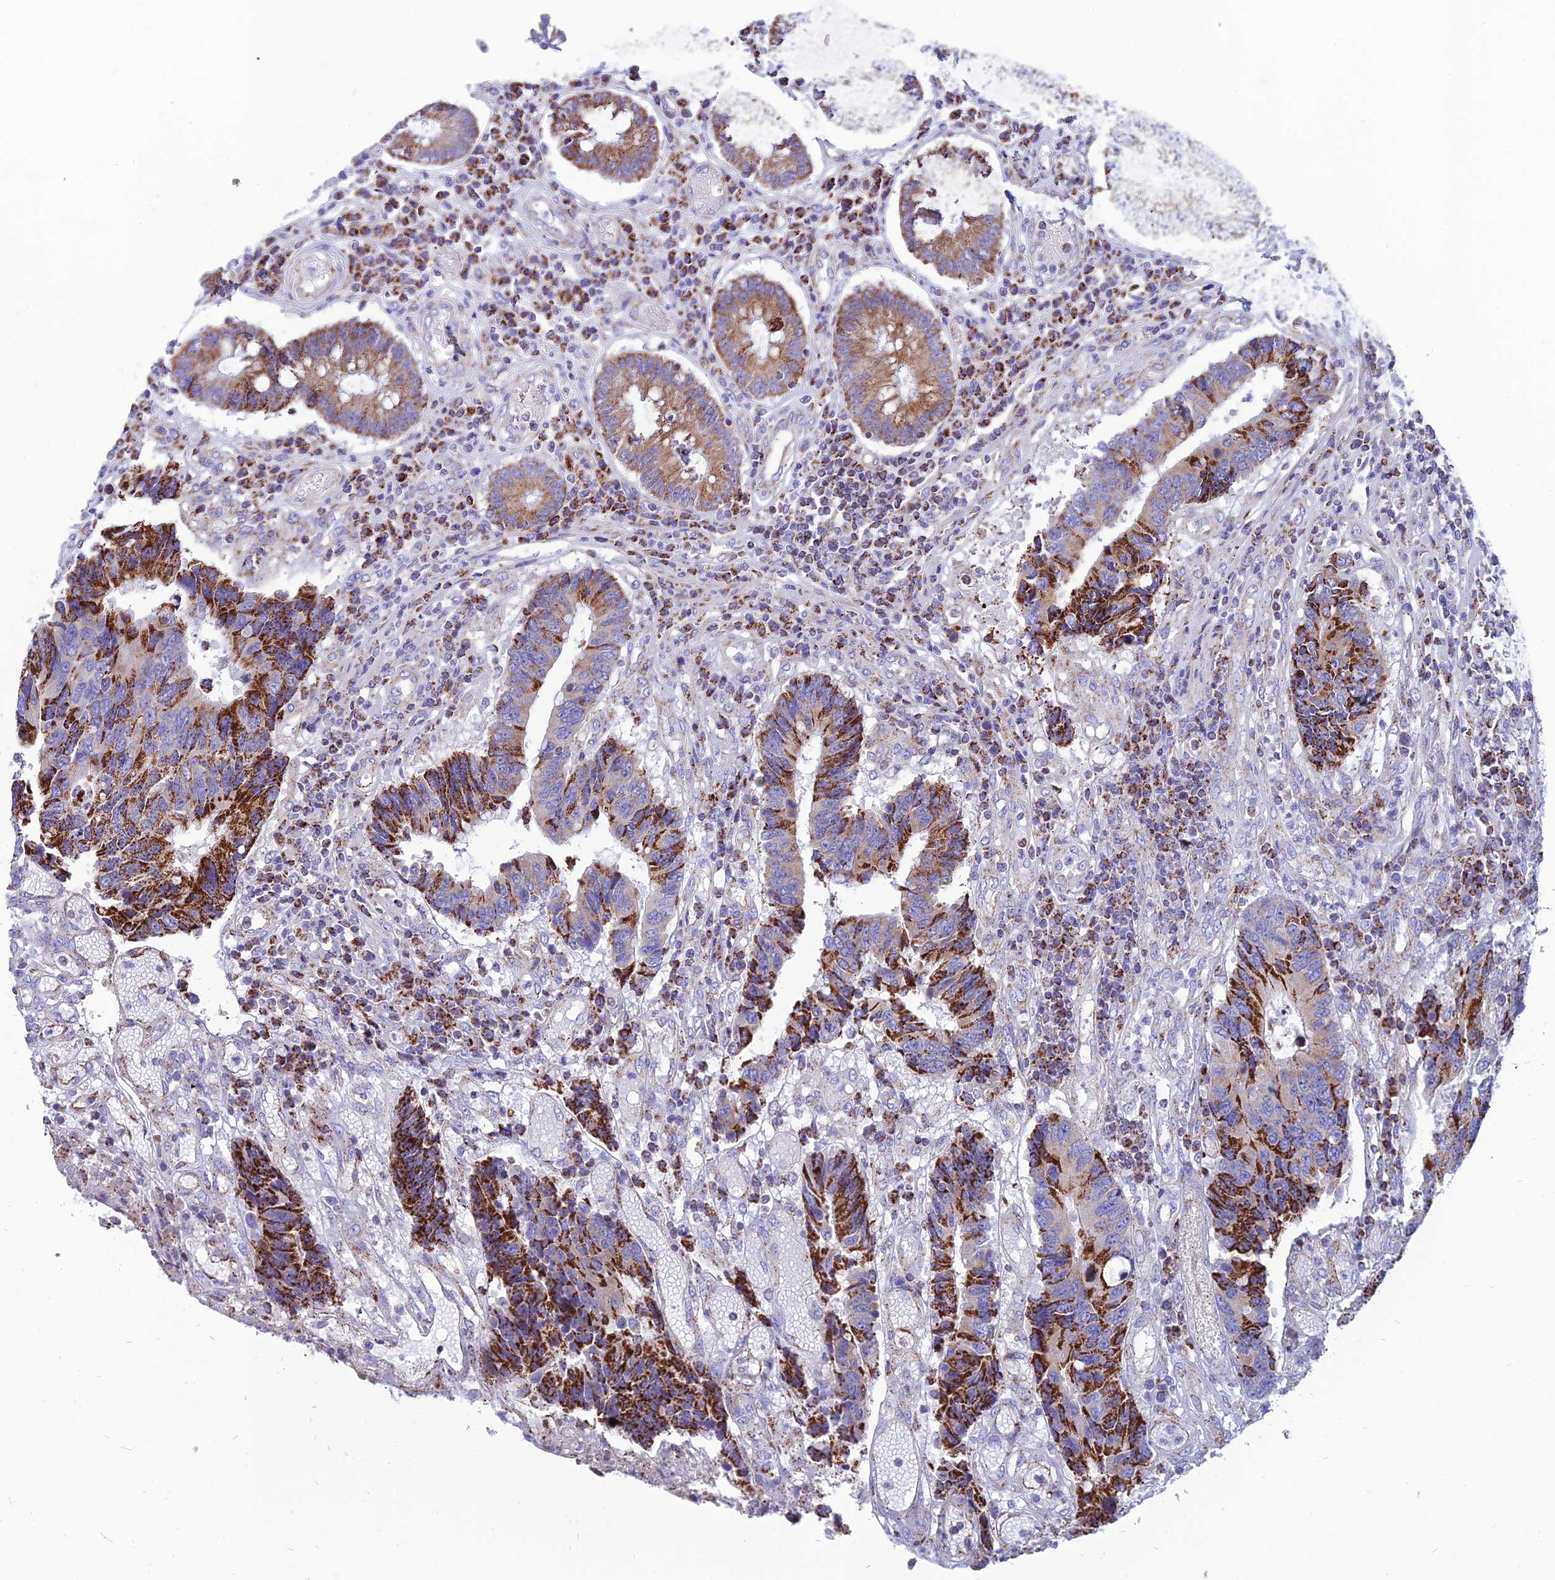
{"staining": {"intensity": "strong", "quantity": "25%-75%", "location": "cytoplasmic/membranous"}, "tissue": "colorectal cancer", "cell_type": "Tumor cells", "image_type": "cancer", "snomed": [{"axis": "morphology", "description": "Adenocarcinoma, NOS"}, {"axis": "topography", "description": "Rectum"}], "caption": "DAB immunohistochemical staining of human colorectal cancer (adenocarcinoma) reveals strong cytoplasmic/membranous protein expression in about 25%-75% of tumor cells.", "gene": "PACC1", "patient": {"sex": "male", "age": 84}}